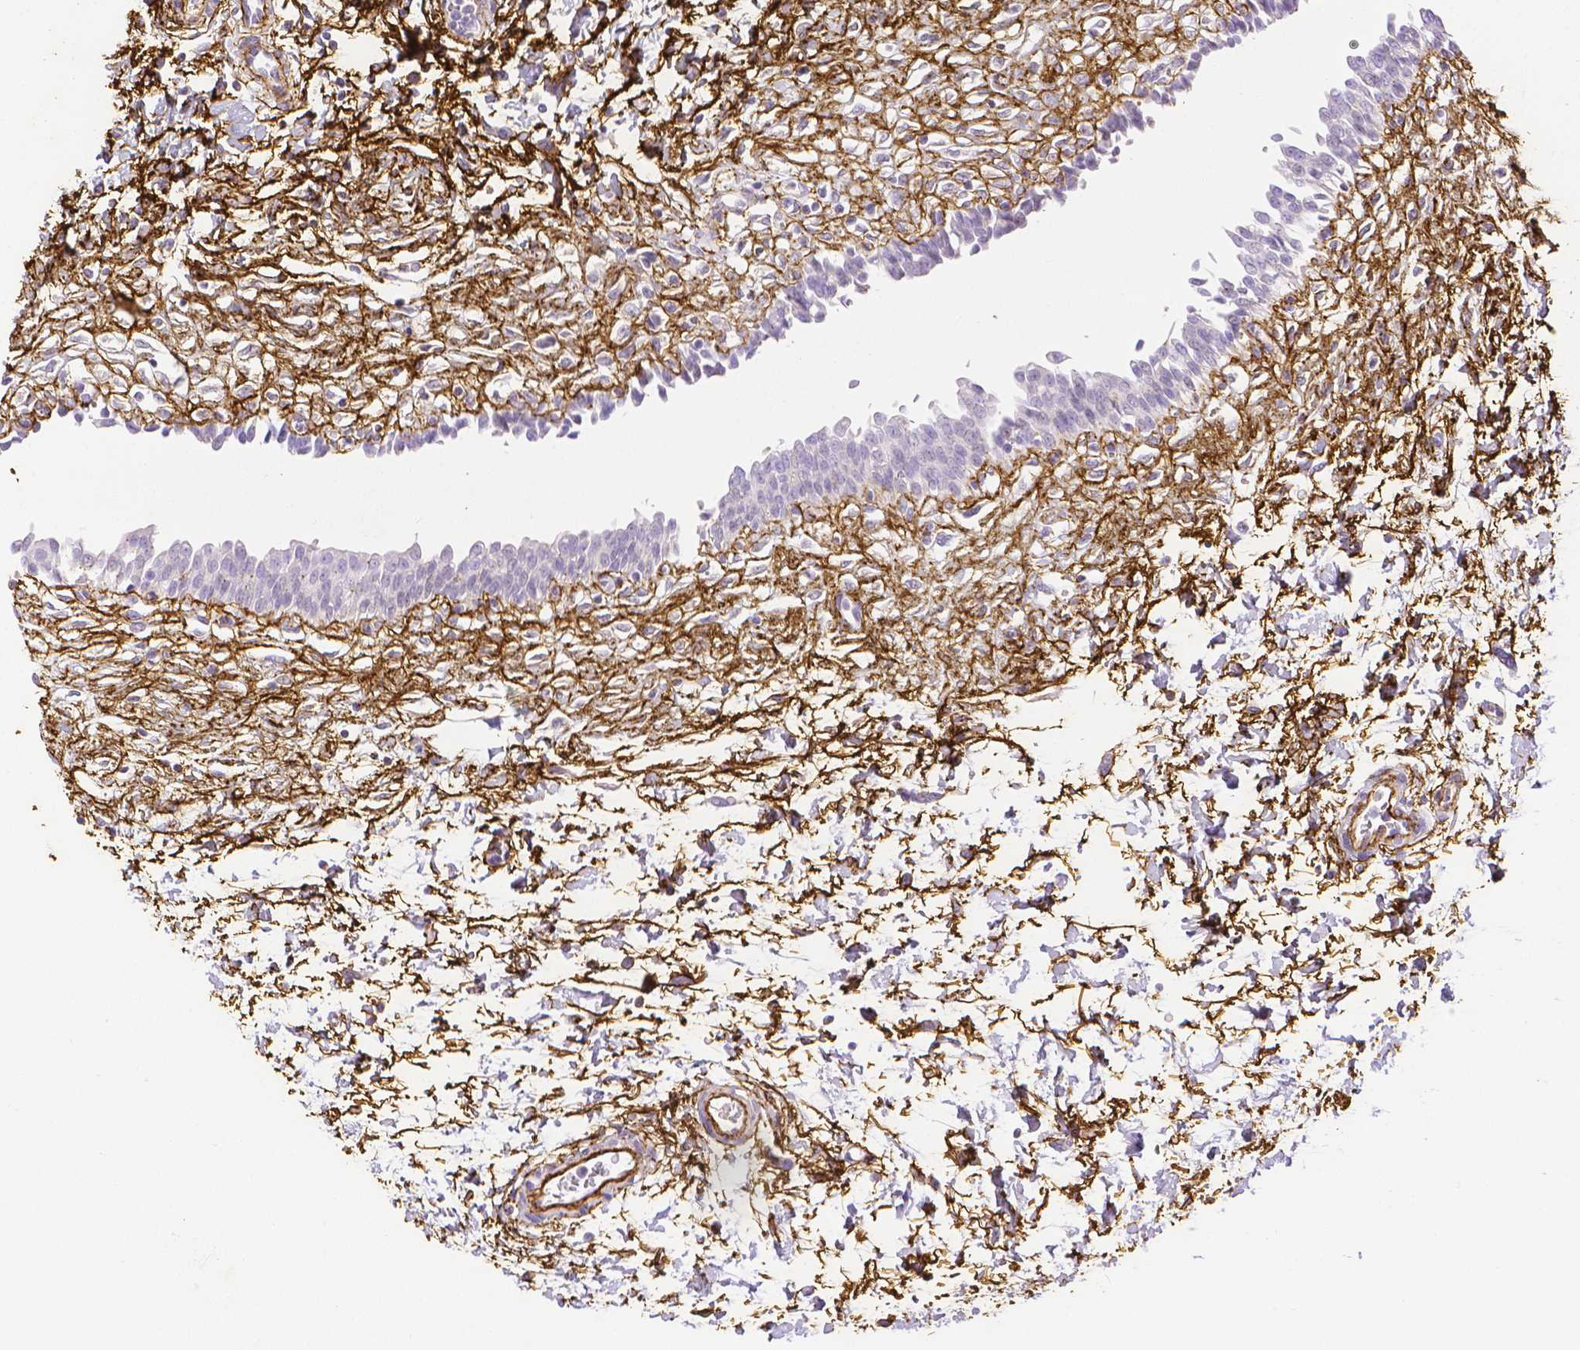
{"staining": {"intensity": "negative", "quantity": "none", "location": "none"}, "tissue": "urinary bladder", "cell_type": "Urothelial cells", "image_type": "normal", "snomed": [{"axis": "morphology", "description": "Normal tissue, NOS"}, {"axis": "topography", "description": "Urinary bladder"}], "caption": "A photomicrograph of urinary bladder stained for a protein shows no brown staining in urothelial cells. (DAB (3,3'-diaminobenzidine) immunohistochemistry visualized using brightfield microscopy, high magnification).", "gene": "FBN1", "patient": {"sex": "male", "age": 37}}